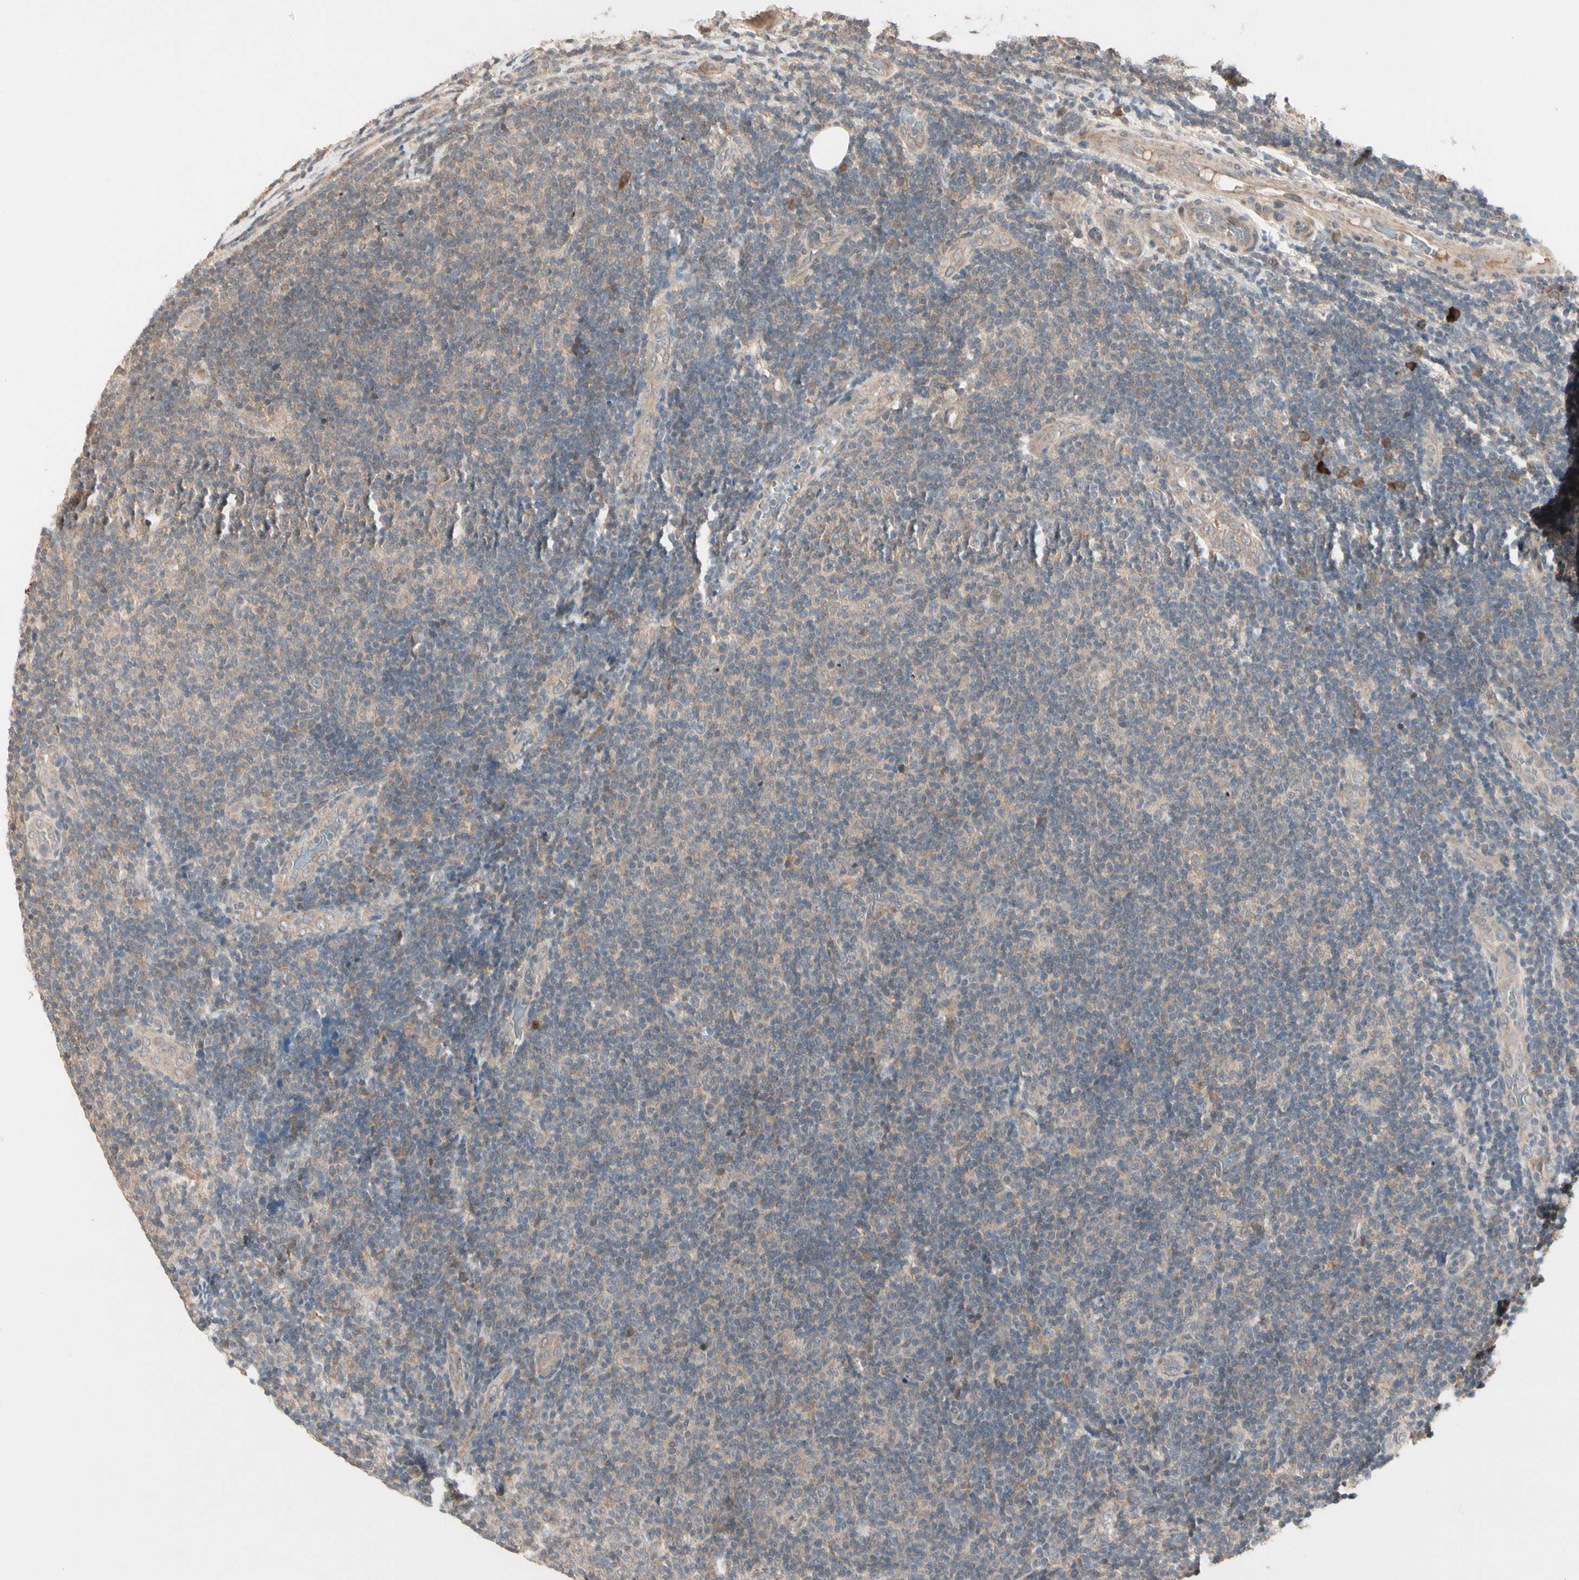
{"staining": {"intensity": "weak", "quantity": ">75%", "location": "cytoplasmic/membranous"}, "tissue": "lymphoma", "cell_type": "Tumor cells", "image_type": "cancer", "snomed": [{"axis": "morphology", "description": "Malignant lymphoma, non-Hodgkin's type, Low grade"}, {"axis": "topography", "description": "Lymph node"}], "caption": "Human lymphoma stained for a protein (brown) shows weak cytoplasmic/membranous positive staining in approximately >75% of tumor cells.", "gene": "ATG4C", "patient": {"sex": "male", "age": 83}}